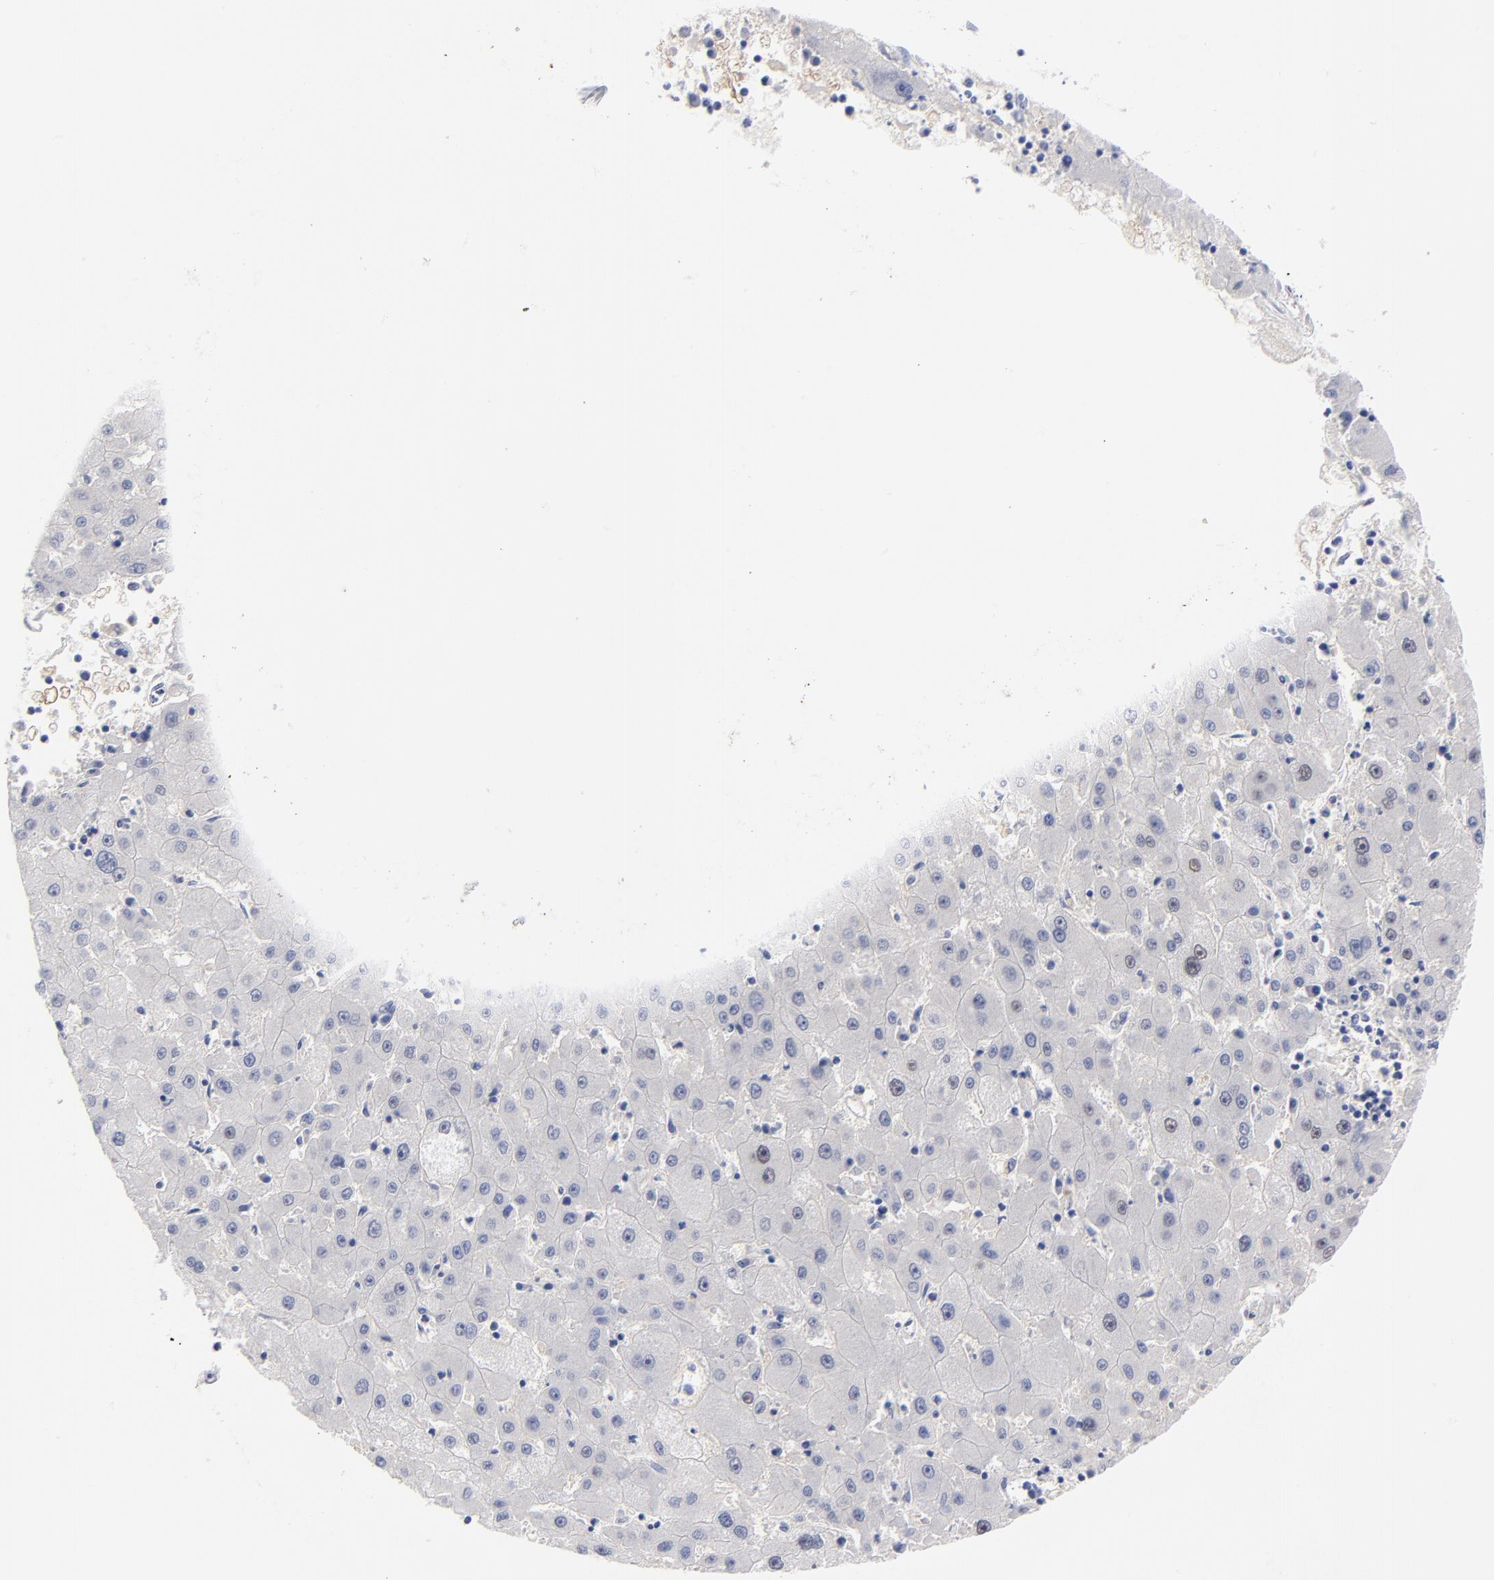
{"staining": {"intensity": "weak", "quantity": "<25%", "location": "cytoplasmic/membranous"}, "tissue": "liver cancer", "cell_type": "Tumor cells", "image_type": "cancer", "snomed": [{"axis": "morphology", "description": "Carcinoma, Hepatocellular, NOS"}, {"axis": "topography", "description": "Liver"}], "caption": "Immunohistochemistry of human hepatocellular carcinoma (liver) exhibits no staining in tumor cells.", "gene": "ACY1", "patient": {"sex": "male", "age": 72}}